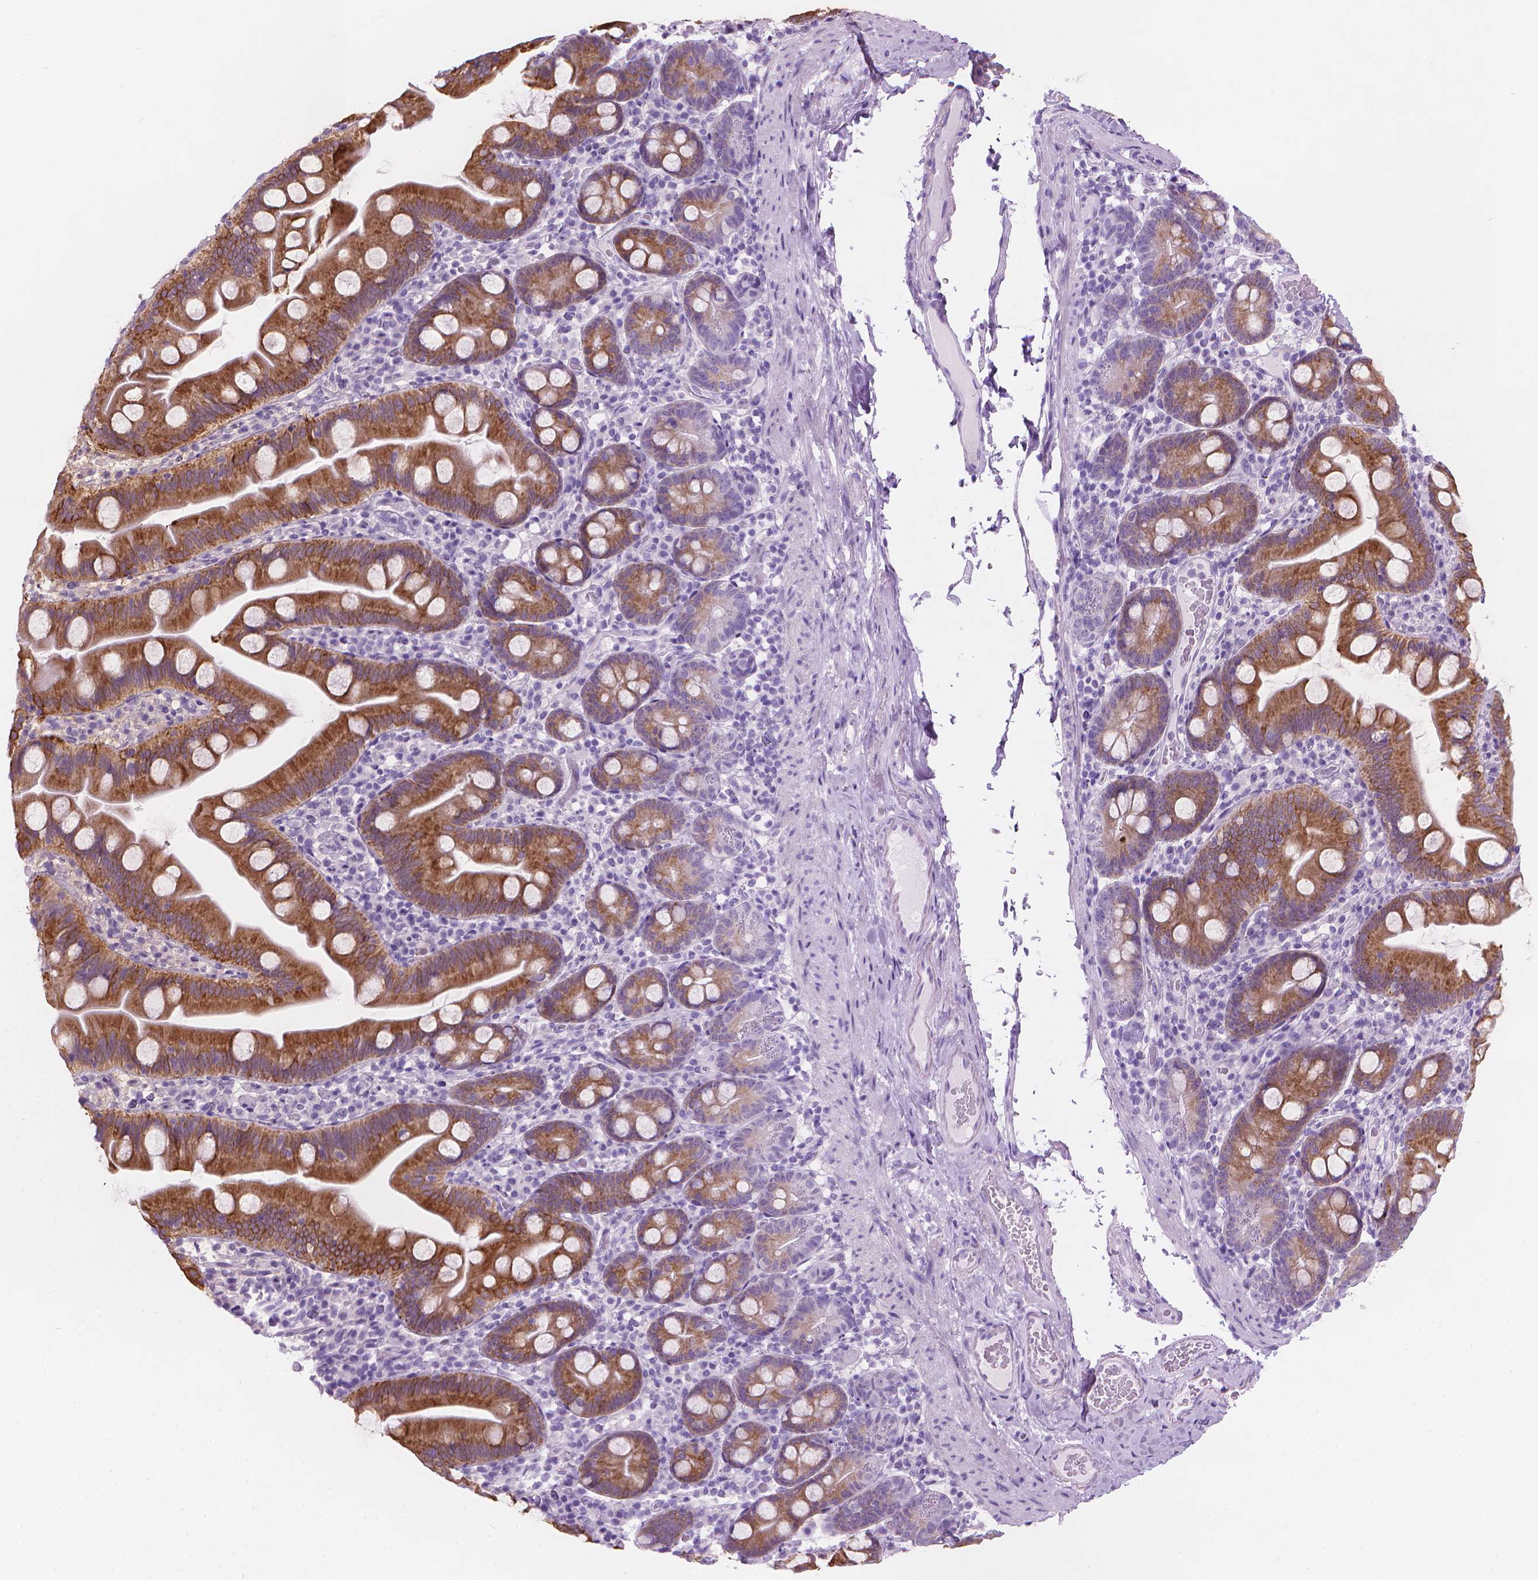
{"staining": {"intensity": "strong", "quantity": ">75%", "location": "cytoplasmic/membranous"}, "tissue": "small intestine", "cell_type": "Glandular cells", "image_type": "normal", "snomed": [{"axis": "morphology", "description": "Normal tissue, NOS"}, {"axis": "topography", "description": "Small intestine"}], "caption": "Unremarkable small intestine displays strong cytoplasmic/membranous positivity in approximately >75% of glandular cells, visualized by immunohistochemistry. Using DAB (3,3'-diaminobenzidine) (brown) and hematoxylin (blue) stains, captured at high magnification using brightfield microscopy.", "gene": "TTC29", "patient": {"sex": "female", "age": 68}}